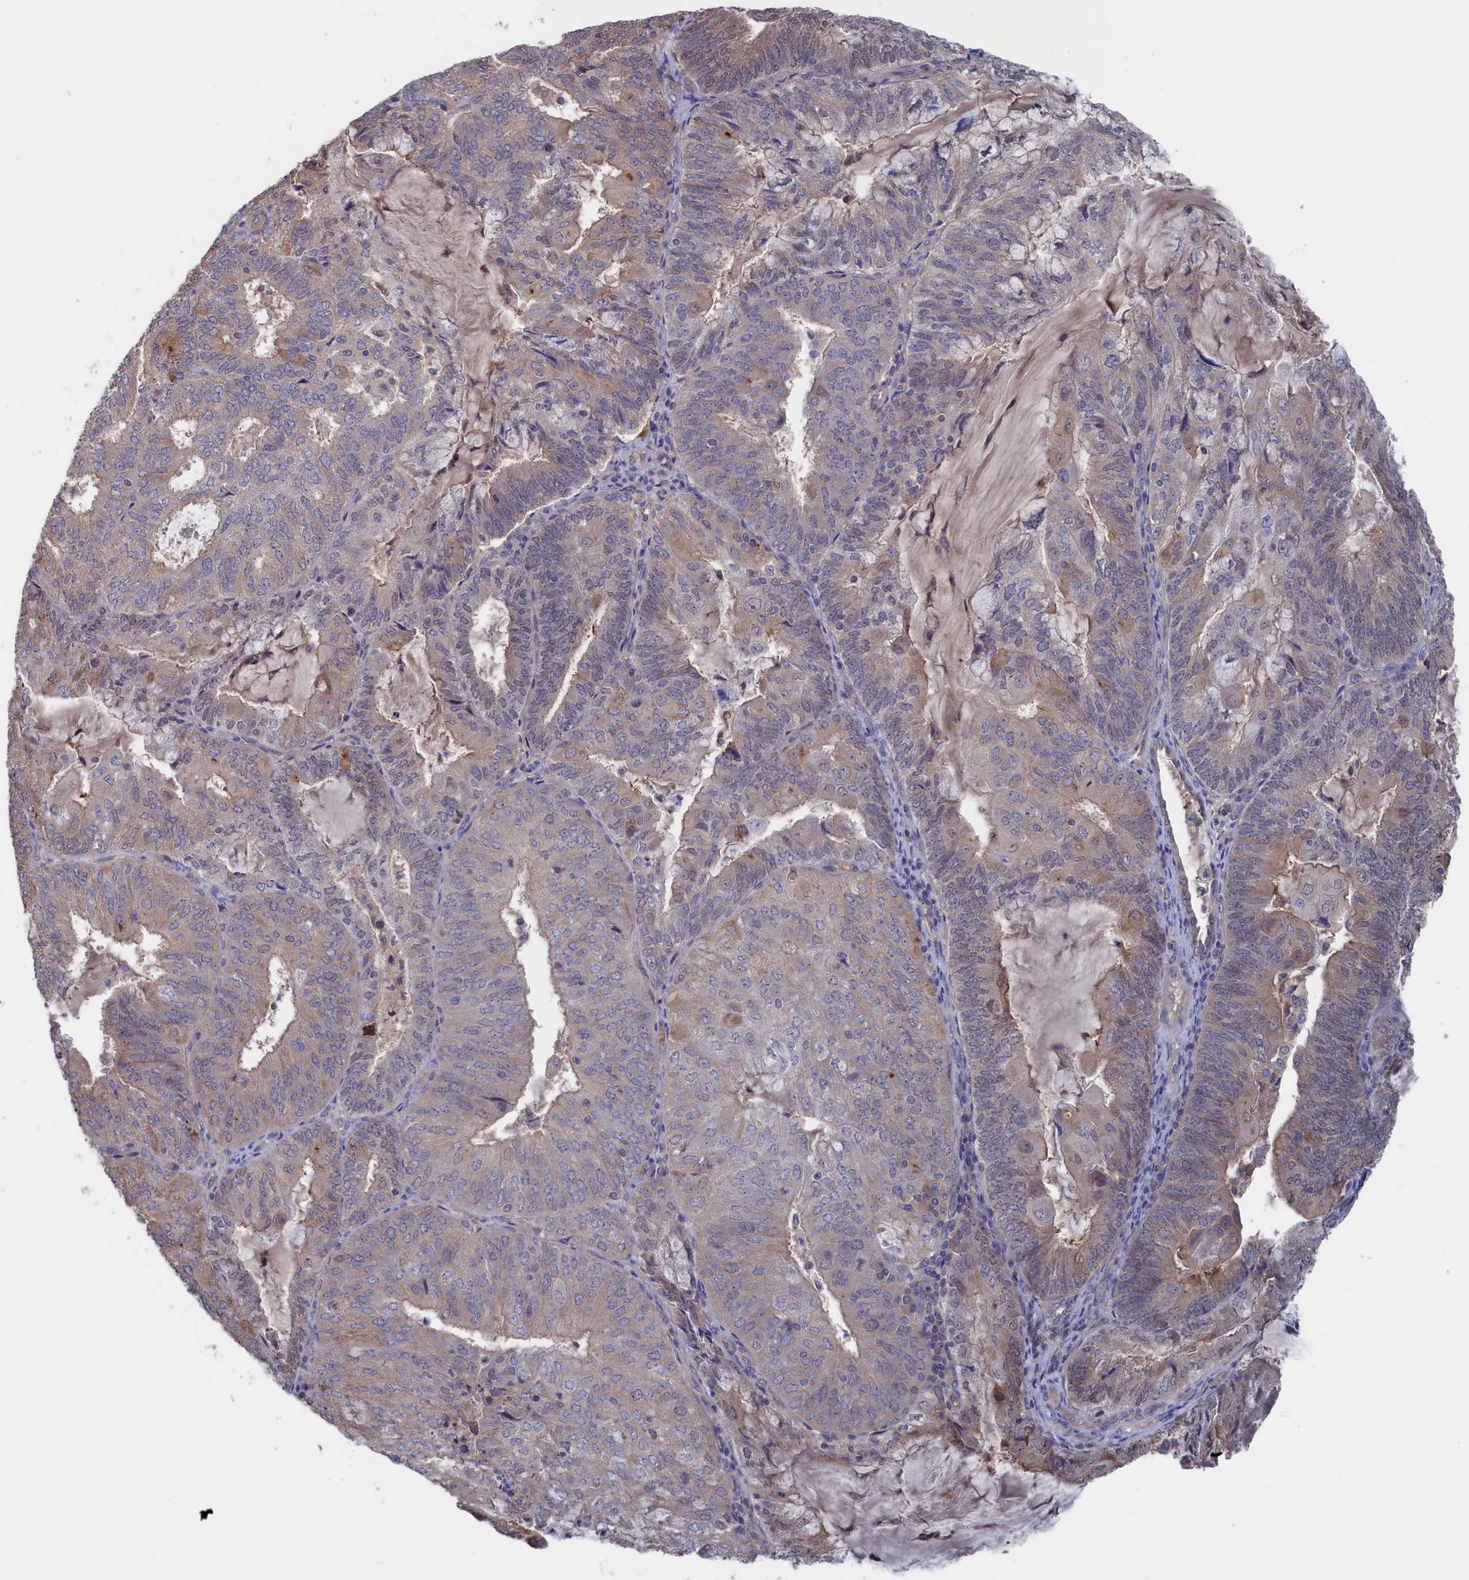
{"staining": {"intensity": "weak", "quantity": "25%-75%", "location": "cytoplasmic/membranous"}, "tissue": "endometrial cancer", "cell_type": "Tumor cells", "image_type": "cancer", "snomed": [{"axis": "morphology", "description": "Adenocarcinoma, NOS"}, {"axis": "topography", "description": "Endometrium"}], "caption": "Protein analysis of adenocarcinoma (endometrial) tissue reveals weak cytoplasmic/membranous positivity in approximately 25%-75% of tumor cells.", "gene": "NUTF2", "patient": {"sex": "female", "age": 81}}